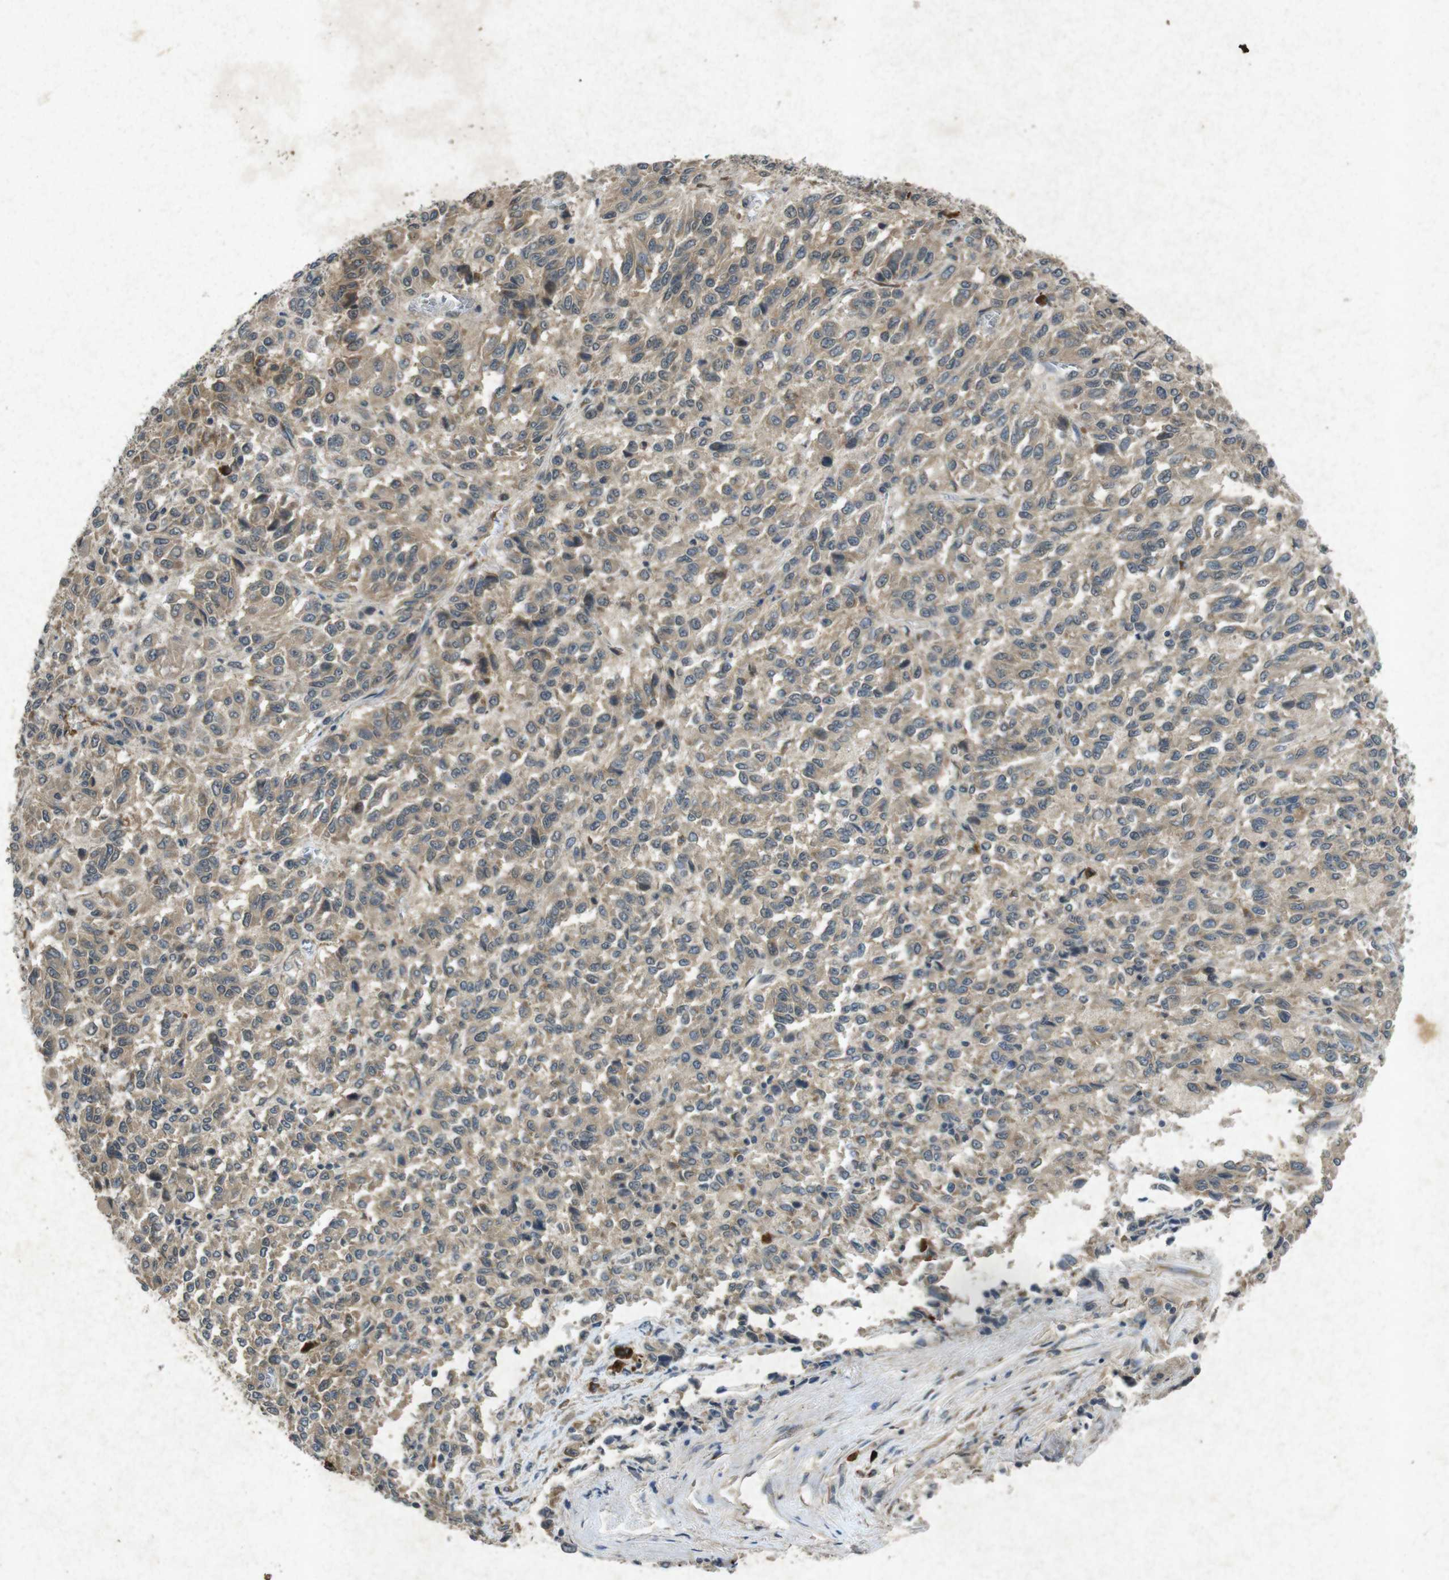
{"staining": {"intensity": "weak", "quantity": ">75%", "location": "cytoplasmic/membranous"}, "tissue": "melanoma", "cell_type": "Tumor cells", "image_type": "cancer", "snomed": [{"axis": "morphology", "description": "Malignant melanoma, Metastatic site"}, {"axis": "topography", "description": "Lung"}], "caption": "A micrograph of human melanoma stained for a protein exhibits weak cytoplasmic/membranous brown staining in tumor cells. (Stains: DAB in brown, nuclei in blue, Microscopy: brightfield microscopy at high magnification).", "gene": "FLCN", "patient": {"sex": "male", "age": 64}}